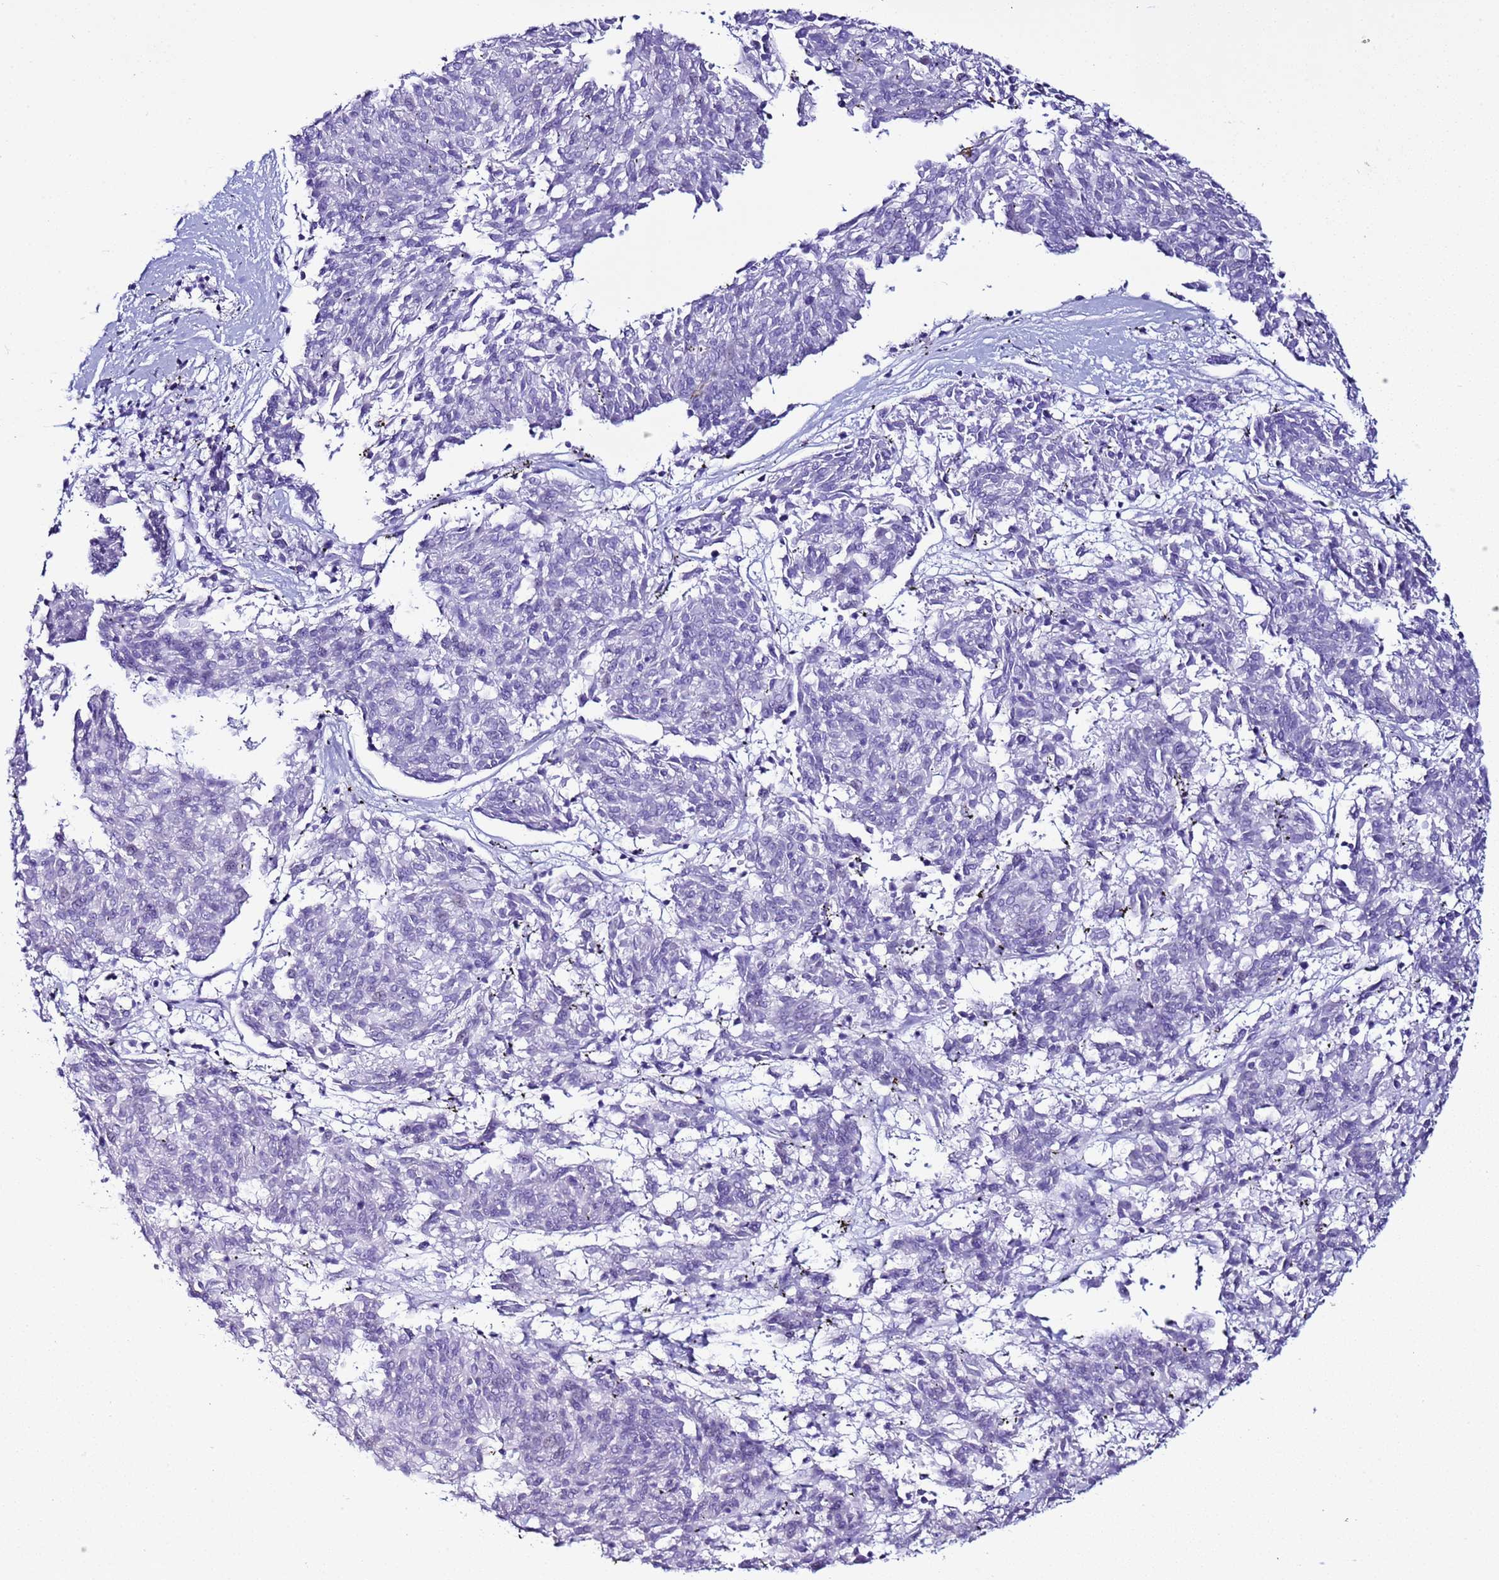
{"staining": {"intensity": "negative", "quantity": "none", "location": "none"}, "tissue": "melanoma", "cell_type": "Tumor cells", "image_type": "cancer", "snomed": [{"axis": "morphology", "description": "Malignant melanoma, NOS"}, {"axis": "topography", "description": "Skin"}], "caption": "Human malignant melanoma stained for a protein using IHC shows no staining in tumor cells.", "gene": "LRRC10B", "patient": {"sex": "female", "age": 72}}